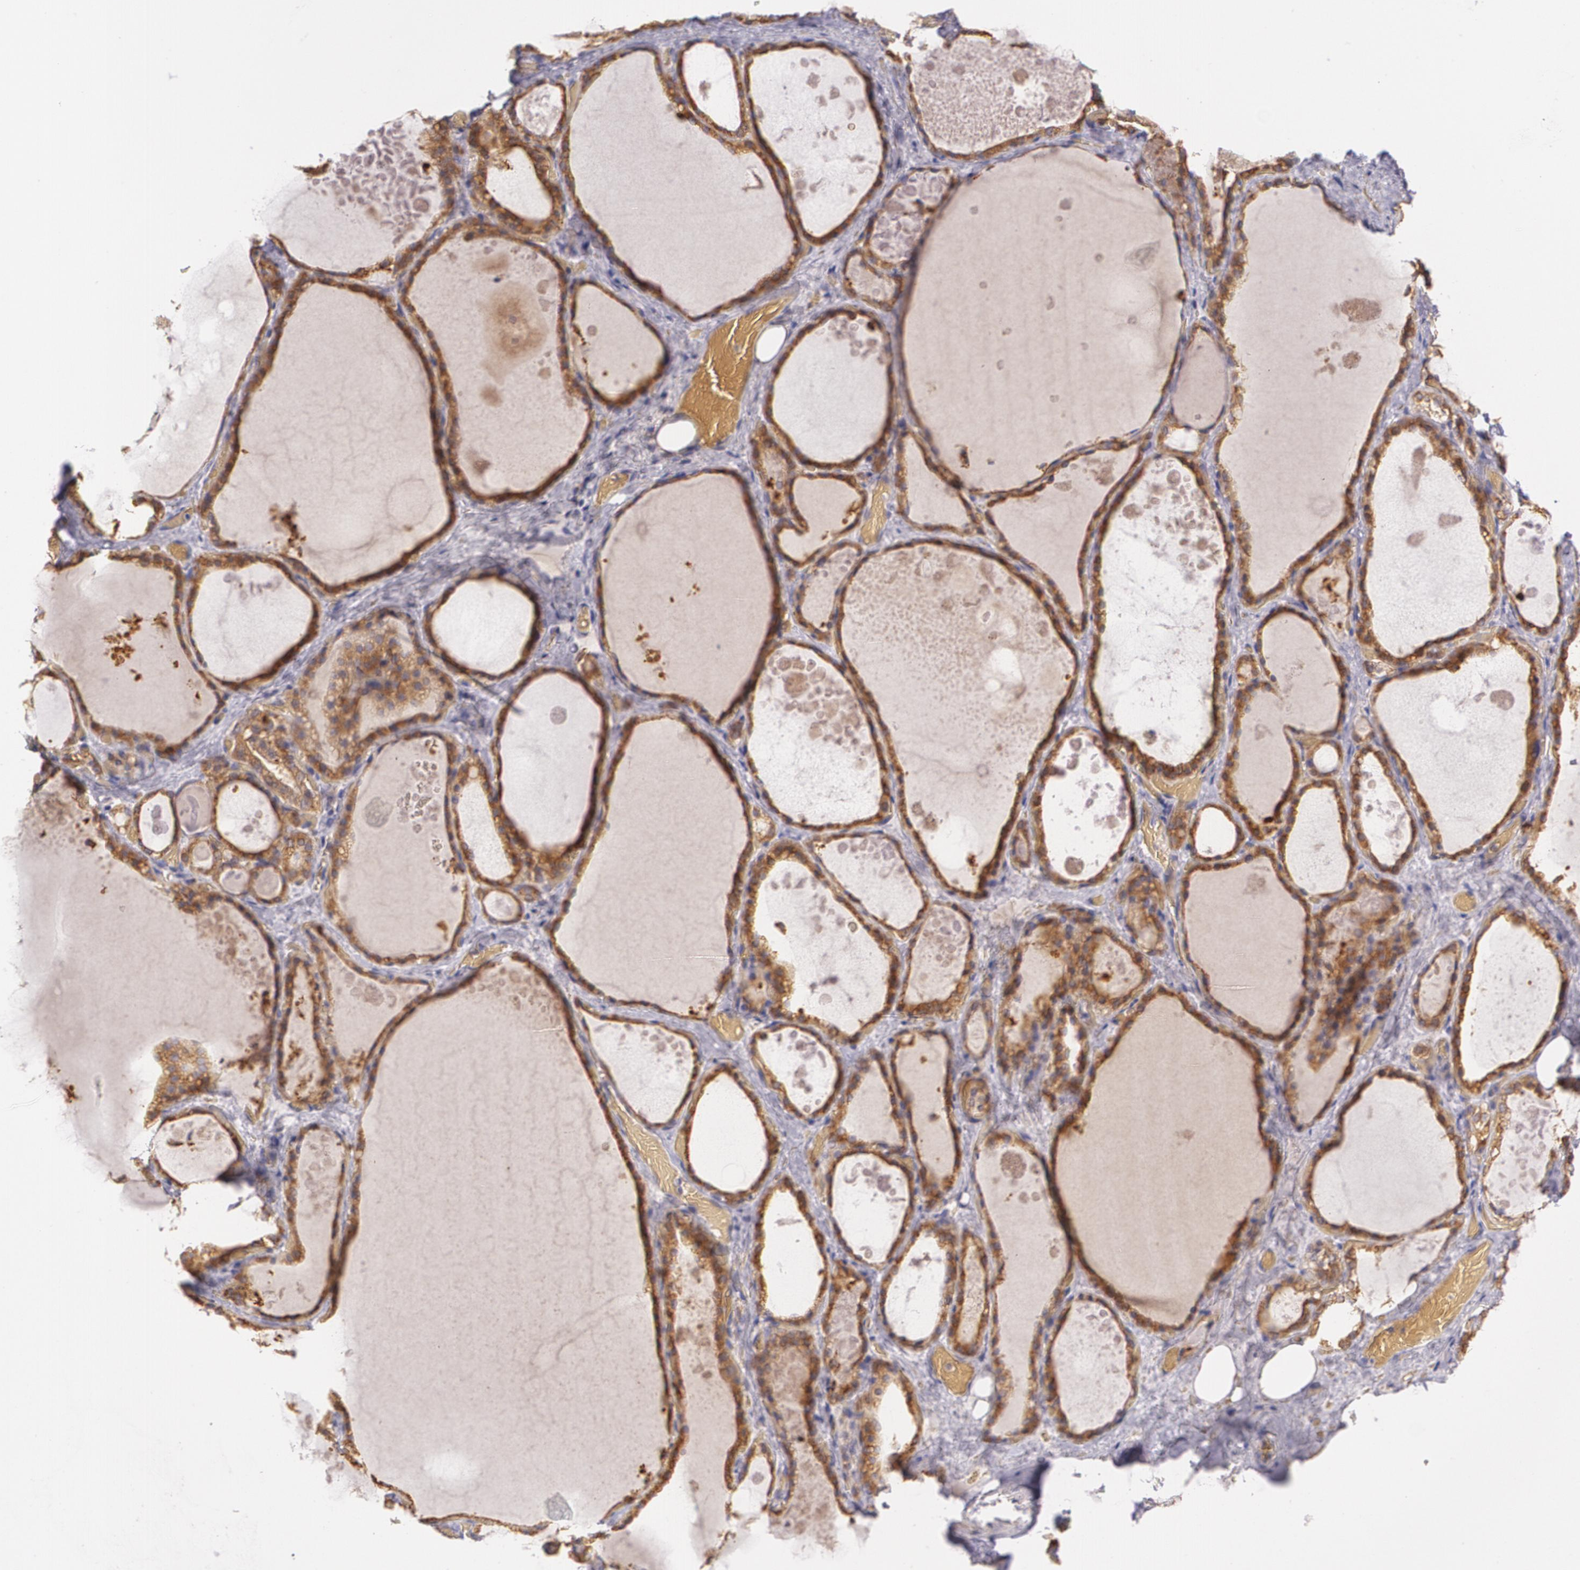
{"staining": {"intensity": "moderate", "quantity": ">75%", "location": "cytoplasmic/membranous"}, "tissue": "thyroid gland", "cell_type": "Glandular cells", "image_type": "normal", "snomed": [{"axis": "morphology", "description": "Normal tissue, NOS"}, {"axis": "topography", "description": "Thyroid gland"}], "caption": "An immunohistochemistry photomicrograph of normal tissue is shown. Protein staining in brown shows moderate cytoplasmic/membranous positivity in thyroid gland within glandular cells. The staining was performed using DAB (3,3'-diaminobenzidine) to visualize the protein expression in brown, while the nuclei were stained in blue with hematoxylin (Magnification: 20x).", "gene": "CCL17", "patient": {"sex": "male", "age": 61}}